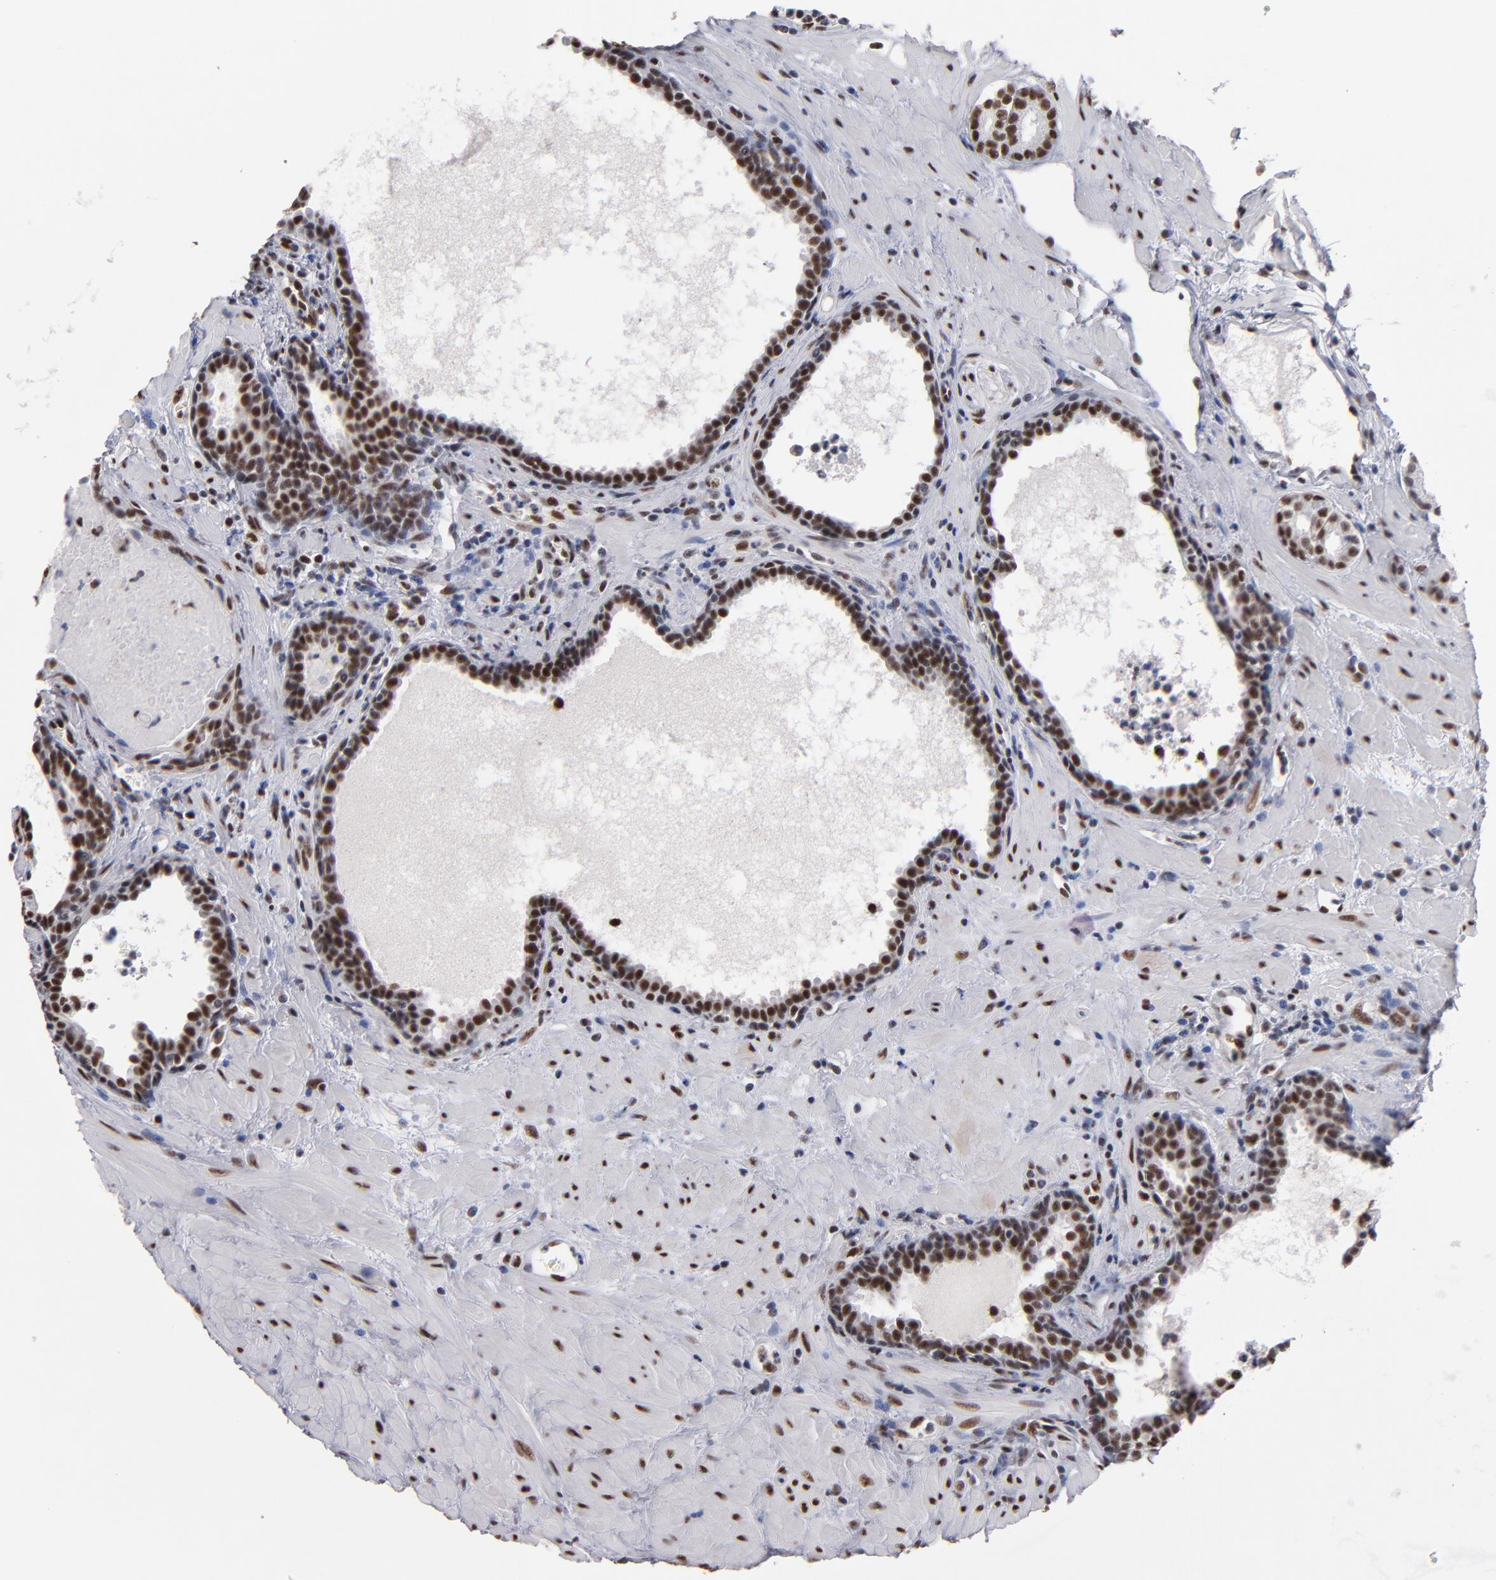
{"staining": {"intensity": "strong", "quantity": ">75%", "location": "nuclear"}, "tissue": "prostate cancer", "cell_type": "Tumor cells", "image_type": "cancer", "snomed": [{"axis": "morphology", "description": "Adenocarcinoma, Low grade"}, {"axis": "topography", "description": "Prostate"}], "caption": "Strong nuclear protein expression is seen in approximately >75% of tumor cells in prostate cancer (adenocarcinoma (low-grade)).", "gene": "MN1", "patient": {"sex": "male", "age": 57}}